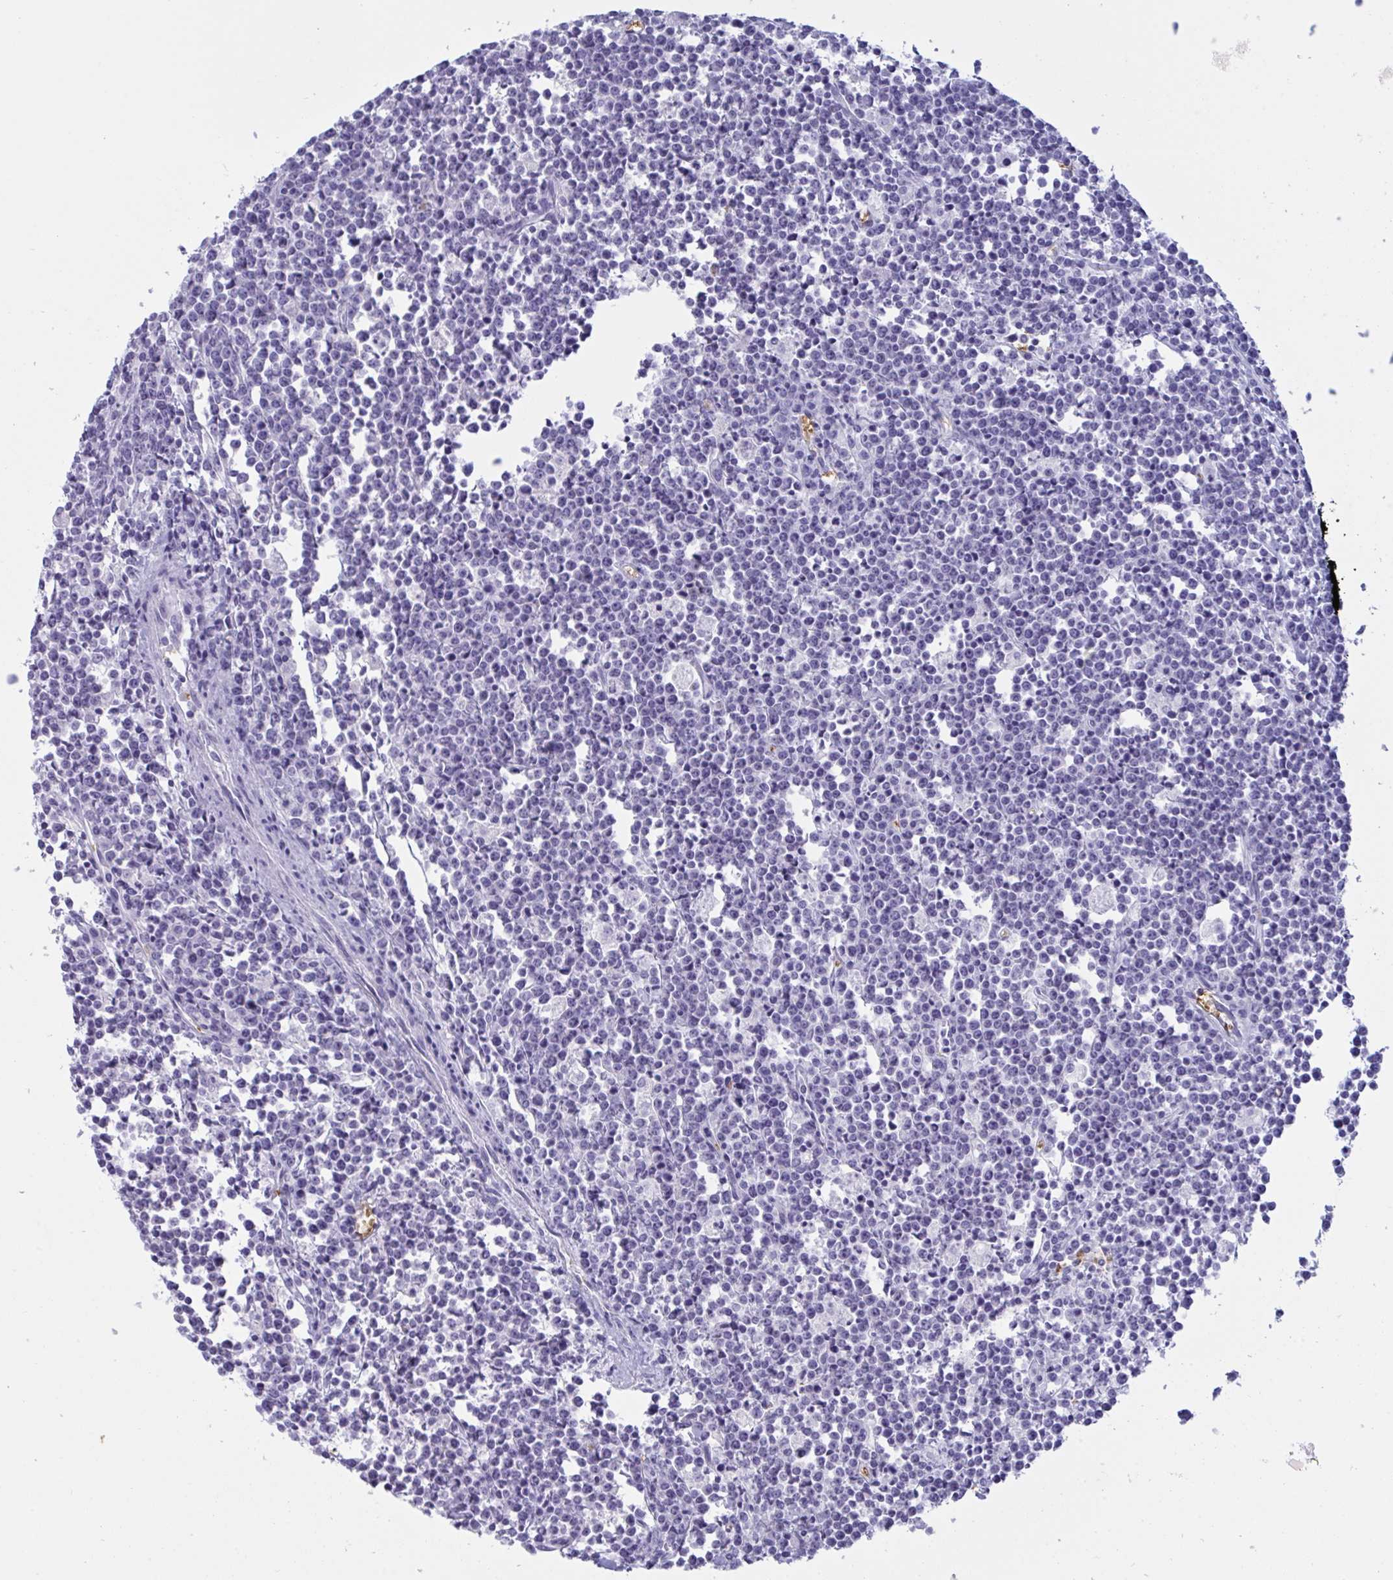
{"staining": {"intensity": "negative", "quantity": "none", "location": "none"}, "tissue": "lymphoma", "cell_type": "Tumor cells", "image_type": "cancer", "snomed": [{"axis": "morphology", "description": "Malignant lymphoma, non-Hodgkin's type, High grade"}, {"axis": "topography", "description": "Small intestine"}], "caption": "Immunohistochemical staining of lymphoma shows no significant positivity in tumor cells.", "gene": "SLC2A1", "patient": {"sex": "female", "age": 56}}